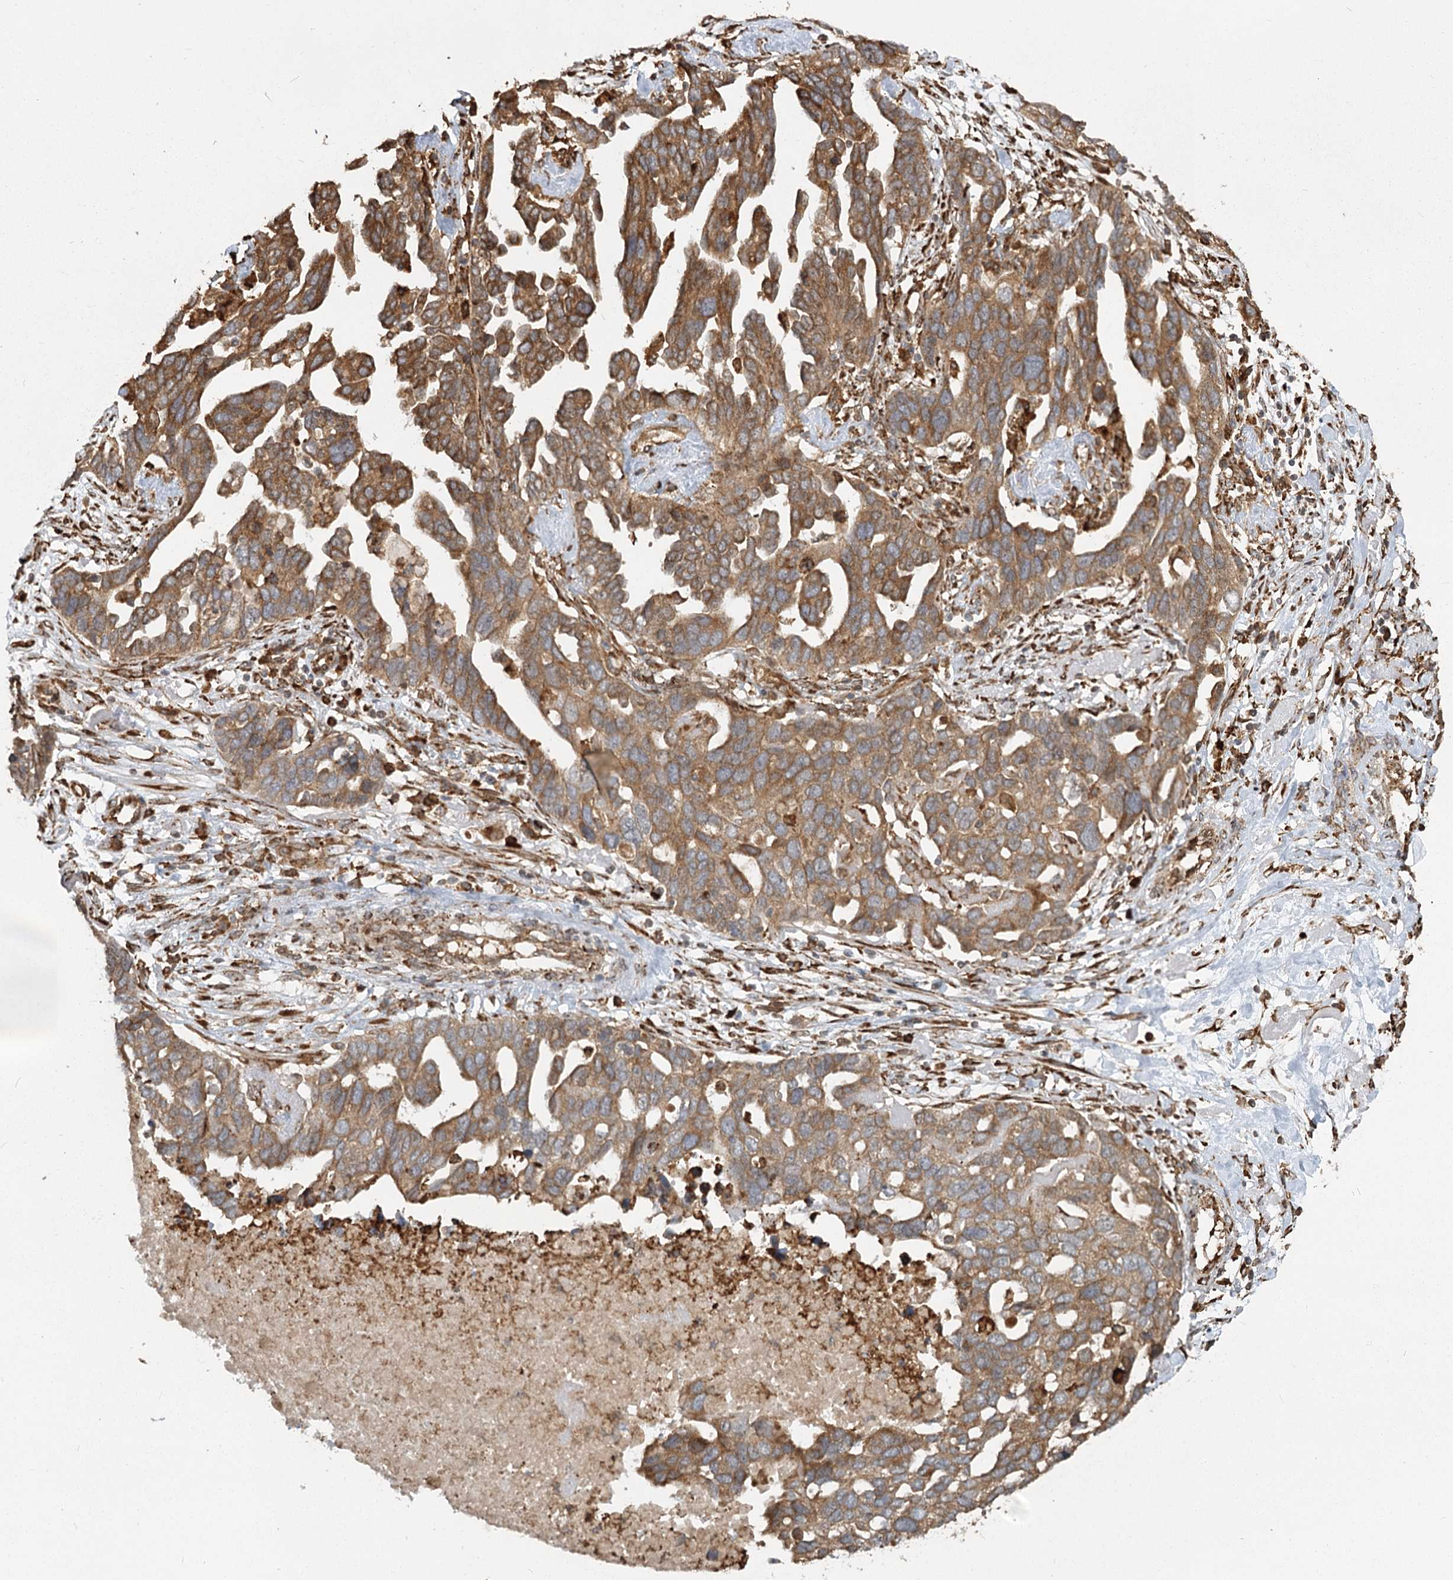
{"staining": {"intensity": "moderate", "quantity": ">75%", "location": "cytoplasmic/membranous"}, "tissue": "ovarian cancer", "cell_type": "Tumor cells", "image_type": "cancer", "snomed": [{"axis": "morphology", "description": "Cystadenocarcinoma, serous, NOS"}, {"axis": "topography", "description": "Ovary"}], "caption": "Ovarian cancer (serous cystadenocarcinoma) tissue exhibits moderate cytoplasmic/membranous staining in about >75% of tumor cells, visualized by immunohistochemistry.", "gene": "FAM13A", "patient": {"sex": "female", "age": 54}}